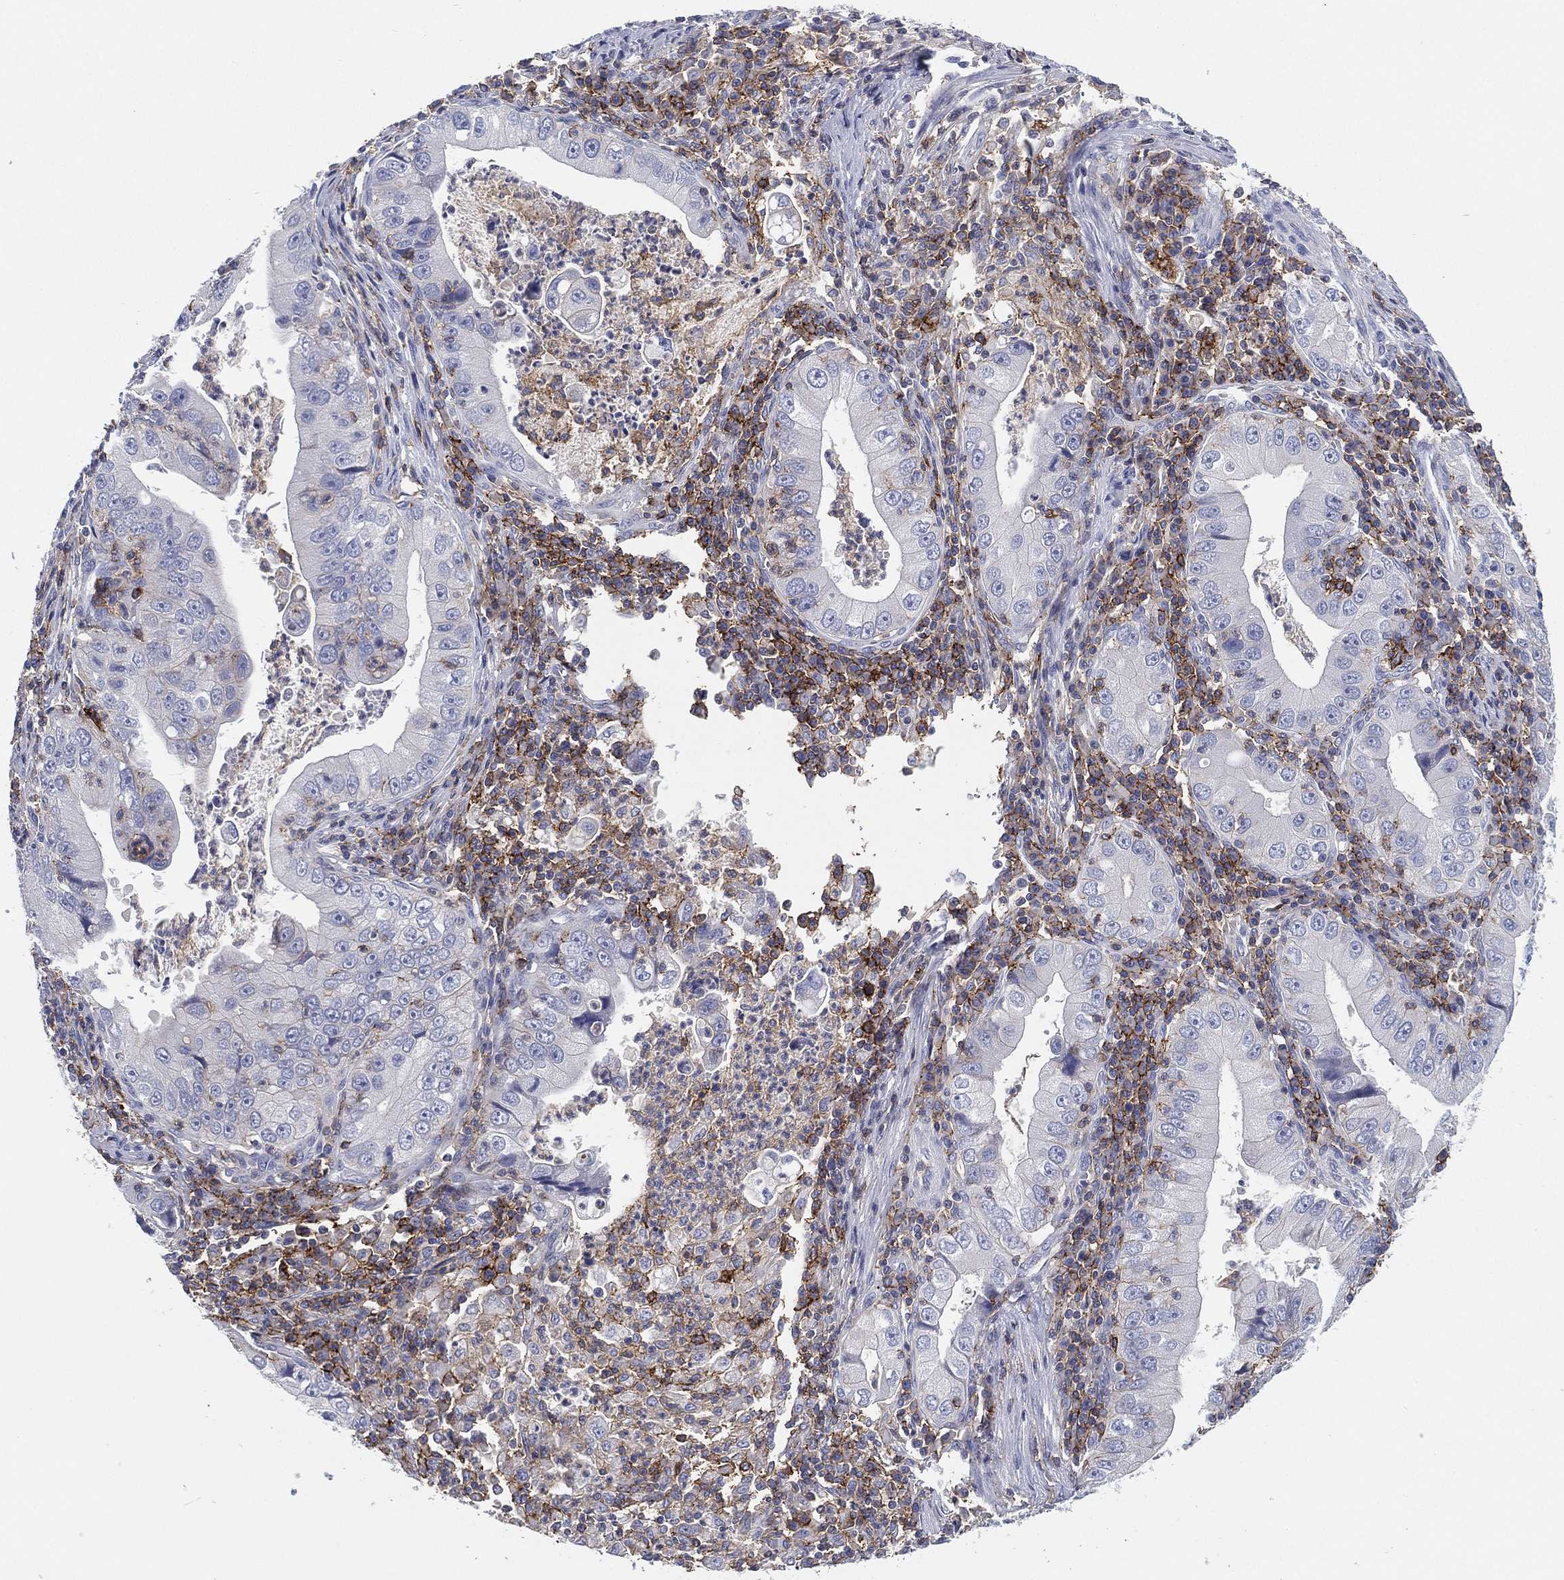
{"staining": {"intensity": "negative", "quantity": "none", "location": "none"}, "tissue": "stomach cancer", "cell_type": "Tumor cells", "image_type": "cancer", "snomed": [{"axis": "morphology", "description": "Adenocarcinoma, NOS"}, {"axis": "topography", "description": "Stomach"}], "caption": "Immunohistochemistry of human stomach cancer exhibits no expression in tumor cells.", "gene": "SELPLG", "patient": {"sex": "male", "age": 76}}